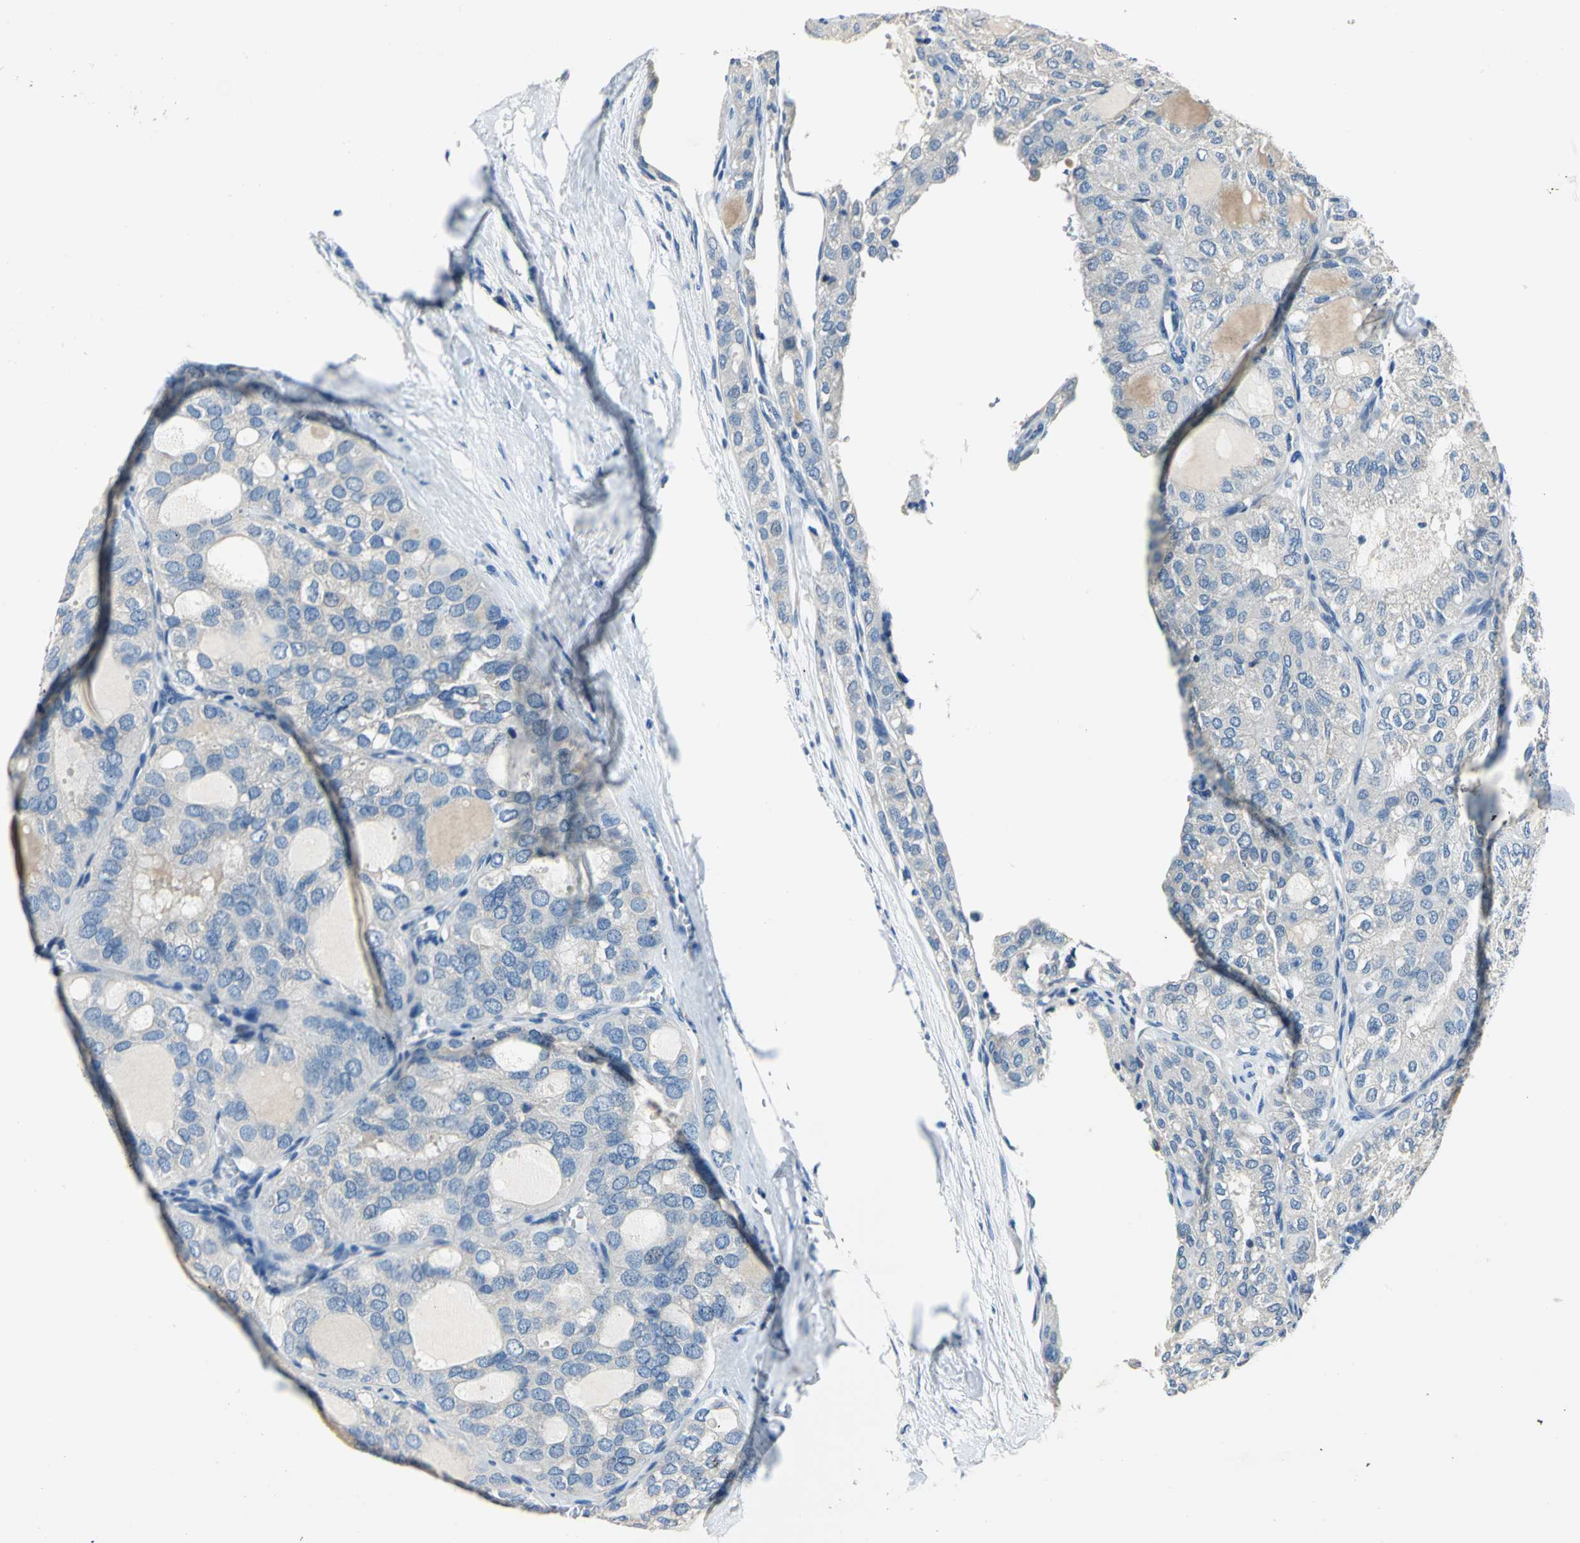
{"staining": {"intensity": "negative", "quantity": "none", "location": "none"}, "tissue": "thyroid cancer", "cell_type": "Tumor cells", "image_type": "cancer", "snomed": [{"axis": "morphology", "description": "Follicular adenoma carcinoma, NOS"}, {"axis": "topography", "description": "Thyroid gland"}], "caption": "A micrograph of human thyroid follicular adenoma carcinoma is negative for staining in tumor cells. (Immunohistochemistry, brightfield microscopy, high magnification).", "gene": "RASD2", "patient": {"sex": "male", "age": 75}}